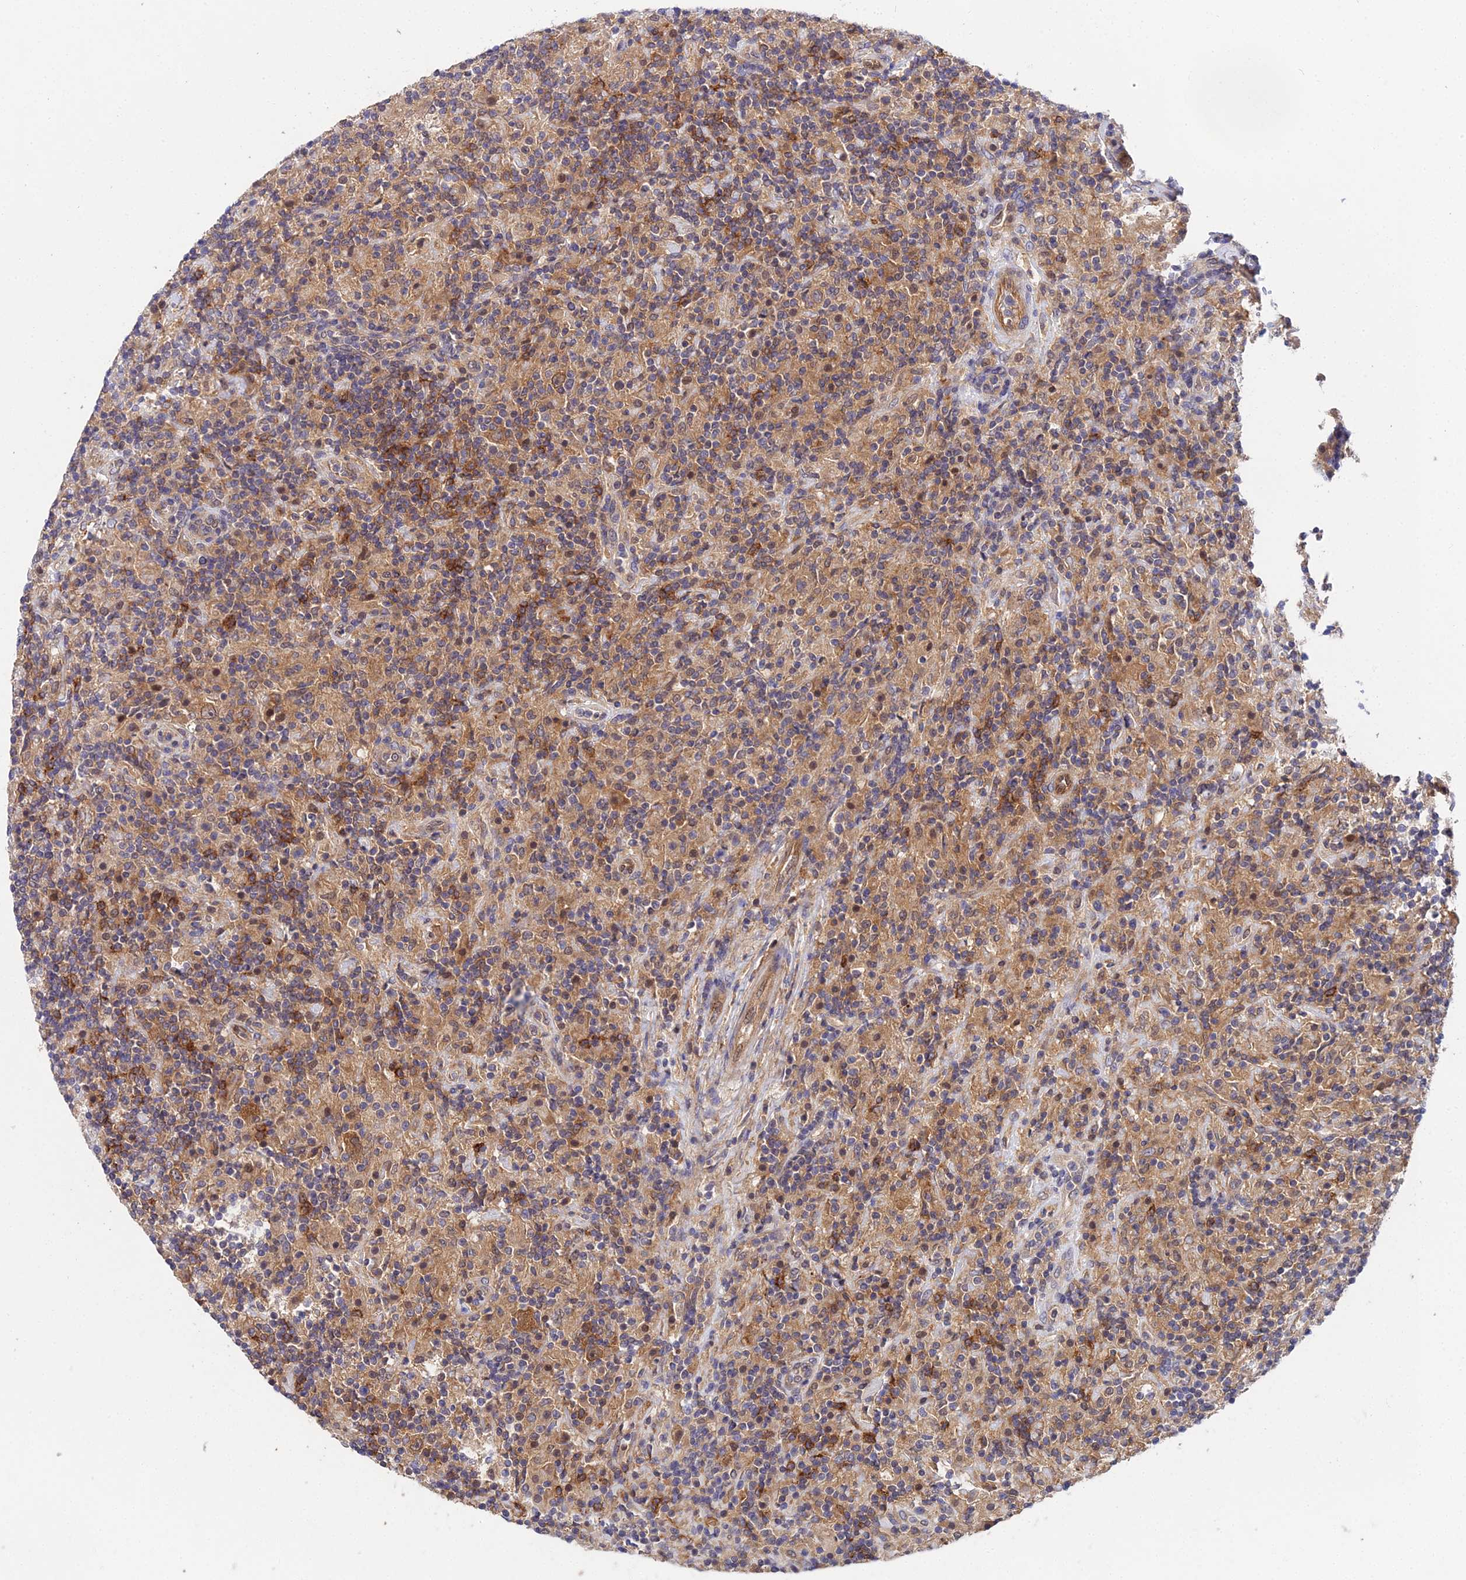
{"staining": {"intensity": "moderate", "quantity": ">75%", "location": "cytoplasmic/membranous"}, "tissue": "lymphoma", "cell_type": "Tumor cells", "image_type": "cancer", "snomed": [{"axis": "morphology", "description": "Hodgkin's disease, NOS"}, {"axis": "topography", "description": "Lymph node"}], "caption": "An immunohistochemistry (IHC) image of neoplastic tissue is shown. Protein staining in brown shows moderate cytoplasmic/membranous positivity in Hodgkin's disease within tumor cells. (DAB (3,3'-diaminobenzidine) = brown stain, brightfield microscopy at high magnification).", "gene": "PPP2R2C", "patient": {"sex": "male", "age": 70}}